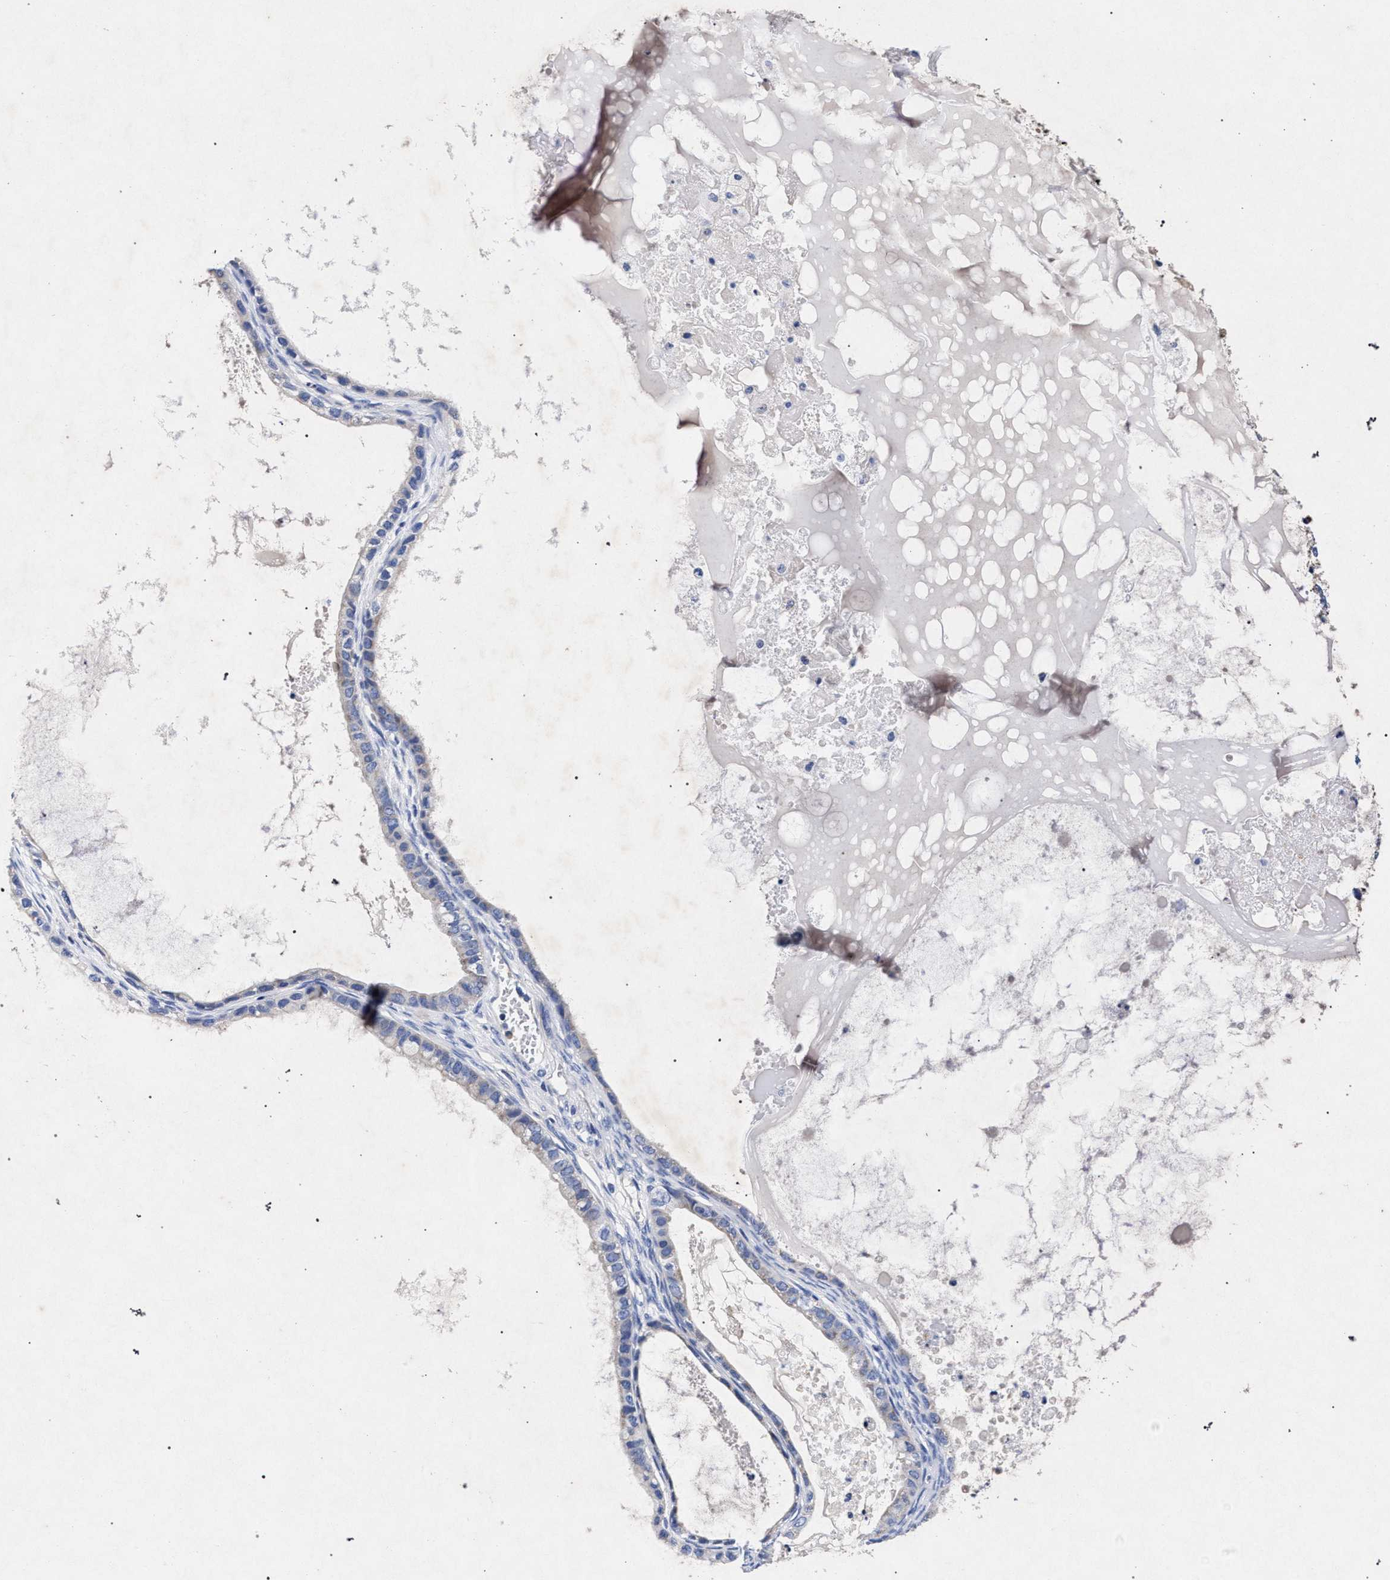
{"staining": {"intensity": "weak", "quantity": "25%-75%", "location": "cytoplasmic/membranous"}, "tissue": "ovarian cancer", "cell_type": "Tumor cells", "image_type": "cancer", "snomed": [{"axis": "morphology", "description": "Cystadenocarcinoma, mucinous, NOS"}, {"axis": "topography", "description": "Ovary"}], "caption": "Ovarian mucinous cystadenocarcinoma stained with a protein marker exhibits weak staining in tumor cells.", "gene": "HSD17B14", "patient": {"sex": "female", "age": 80}}